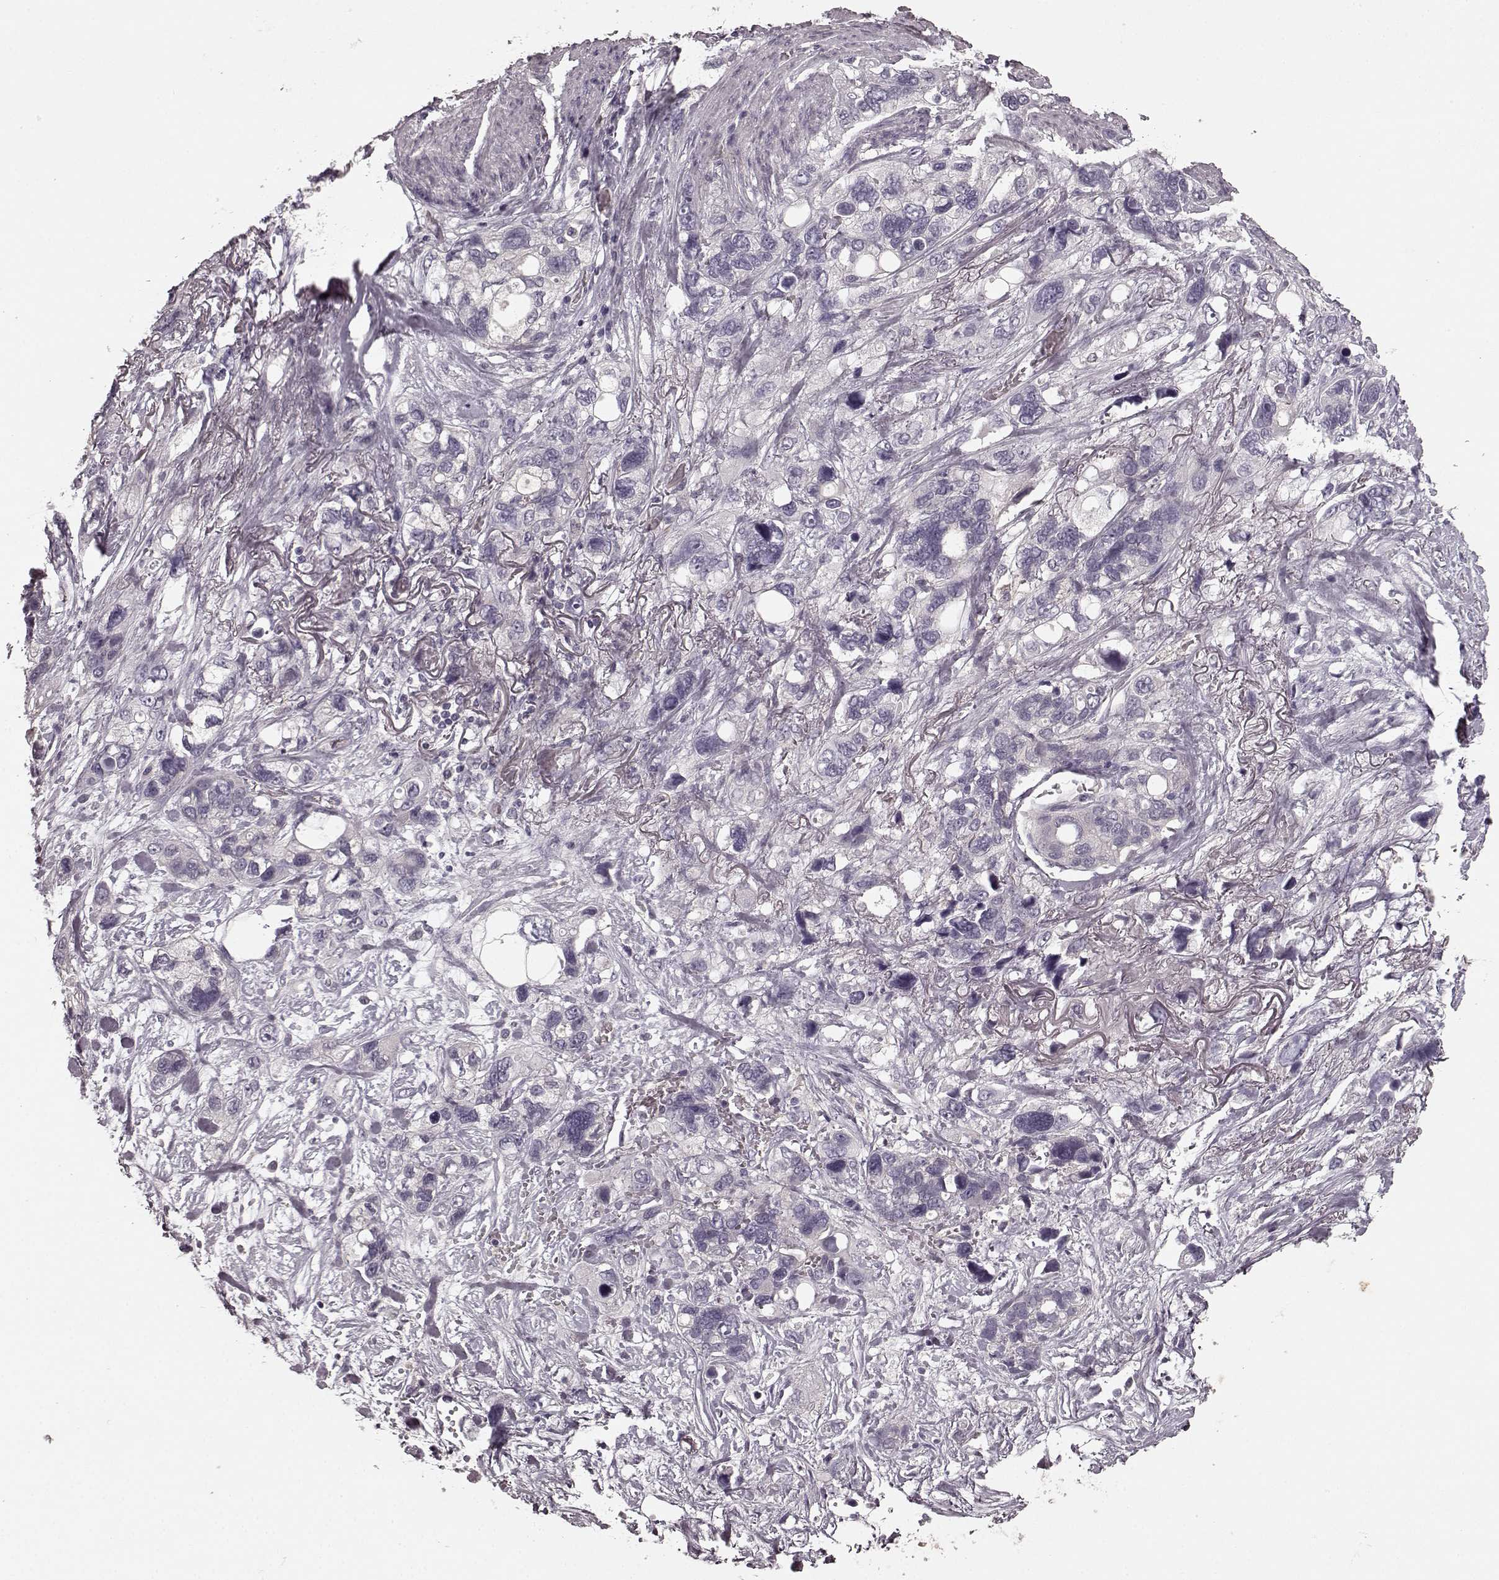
{"staining": {"intensity": "negative", "quantity": "none", "location": "none"}, "tissue": "stomach cancer", "cell_type": "Tumor cells", "image_type": "cancer", "snomed": [{"axis": "morphology", "description": "Adenocarcinoma, NOS"}, {"axis": "topography", "description": "Stomach, upper"}], "caption": "A high-resolution photomicrograph shows immunohistochemistry (IHC) staining of stomach cancer (adenocarcinoma), which demonstrates no significant positivity in tumor cells.", "gene": "PRKCE", "patient": {"sex": "female", "age": 81}}